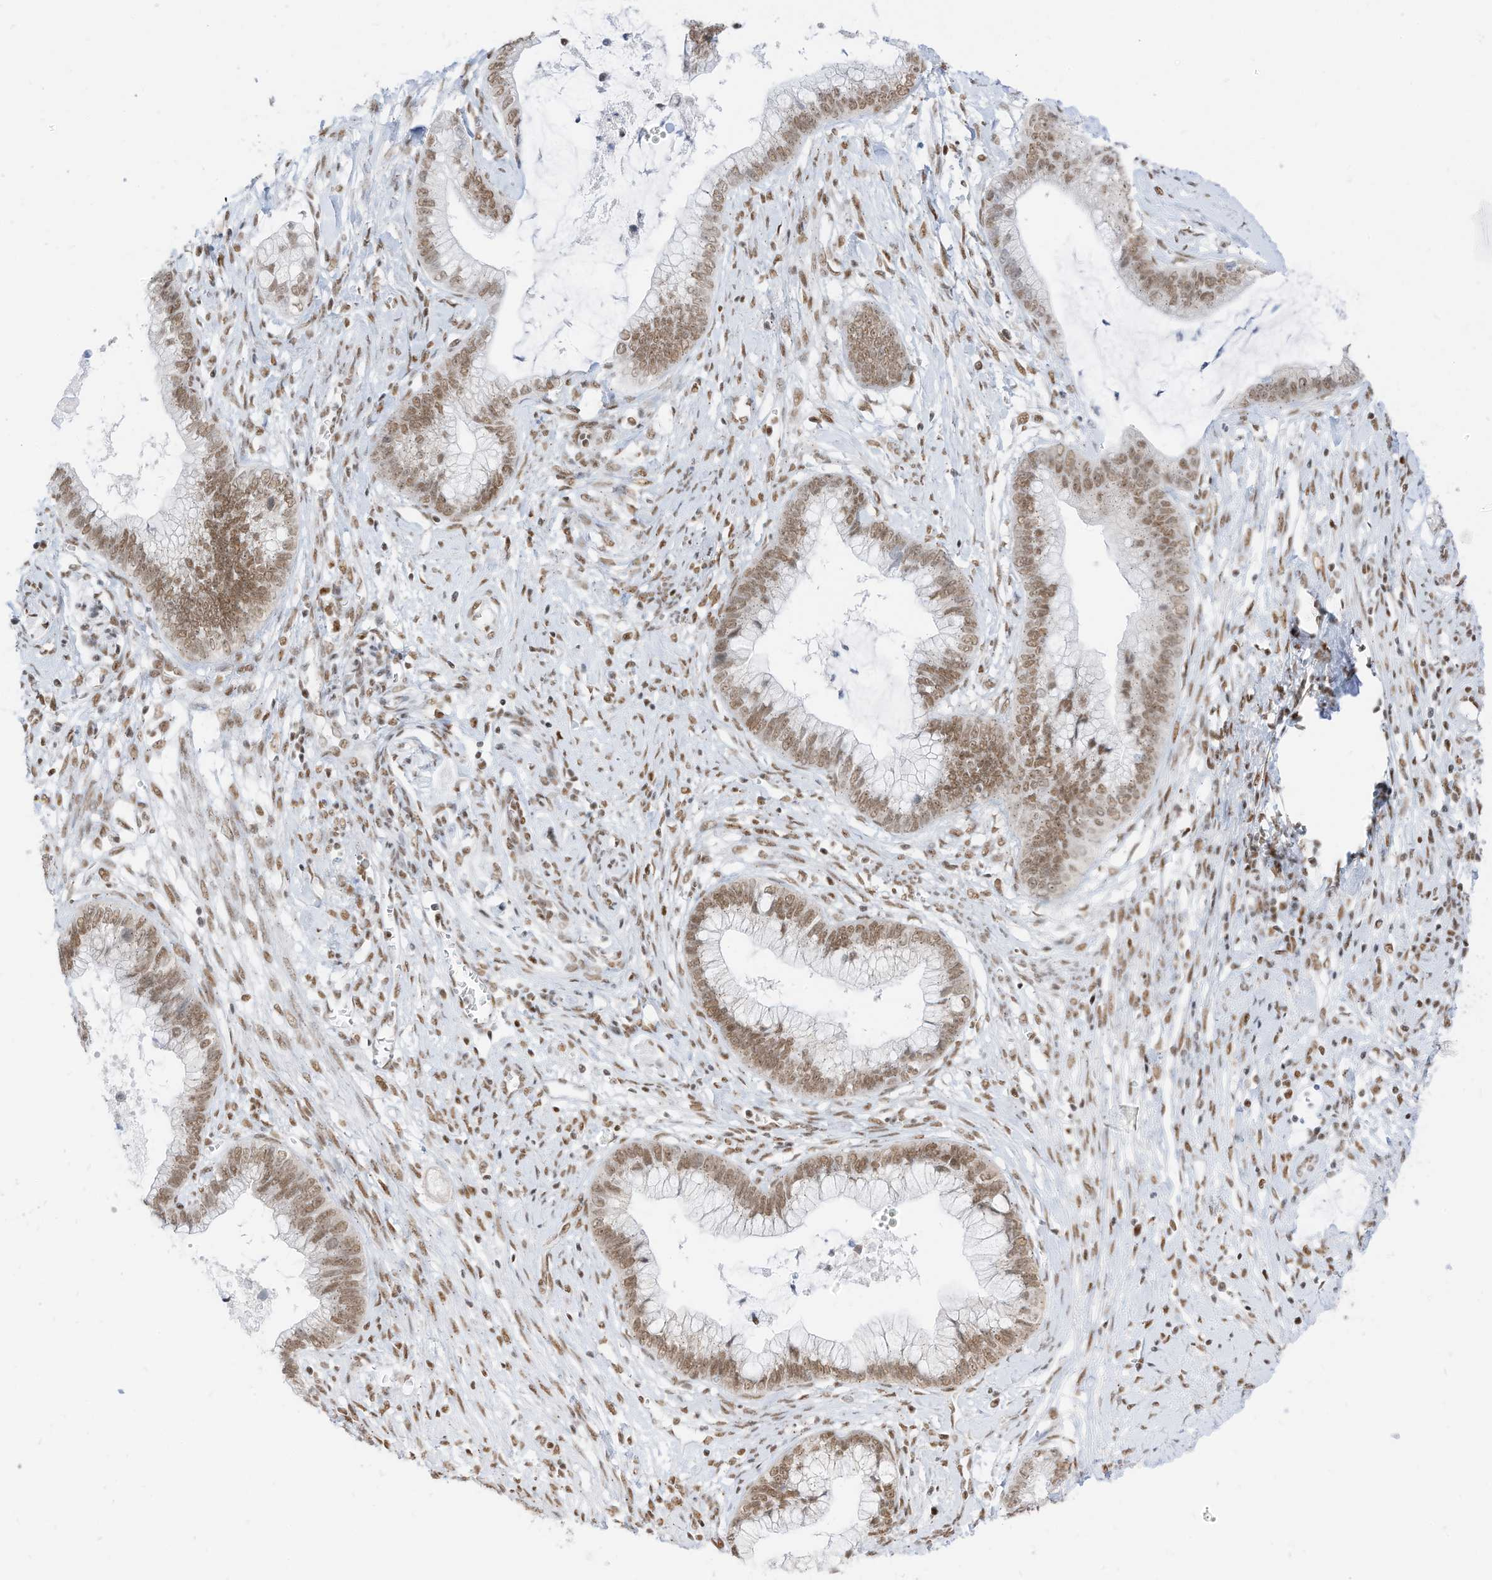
{"staining": {"intensity": "moderate", "quantity": ">75%", "location": "nuclear"}, "tissue": "cervical cancer", "cell_type": "Tumor cells", "image_type": "cancer", "snomed": [{"axis": "morphology", "description": "Adenocarcinoma, NOS"}, {"axis": "topography", "description": "Cervix"}], "caption": "Tumor cells demonstrate moderate nuclear staining in approximately >75% of cells in cervical cancer.", "gene": "SMARCA2", "patient": {"sex": "female", "age": 44}}